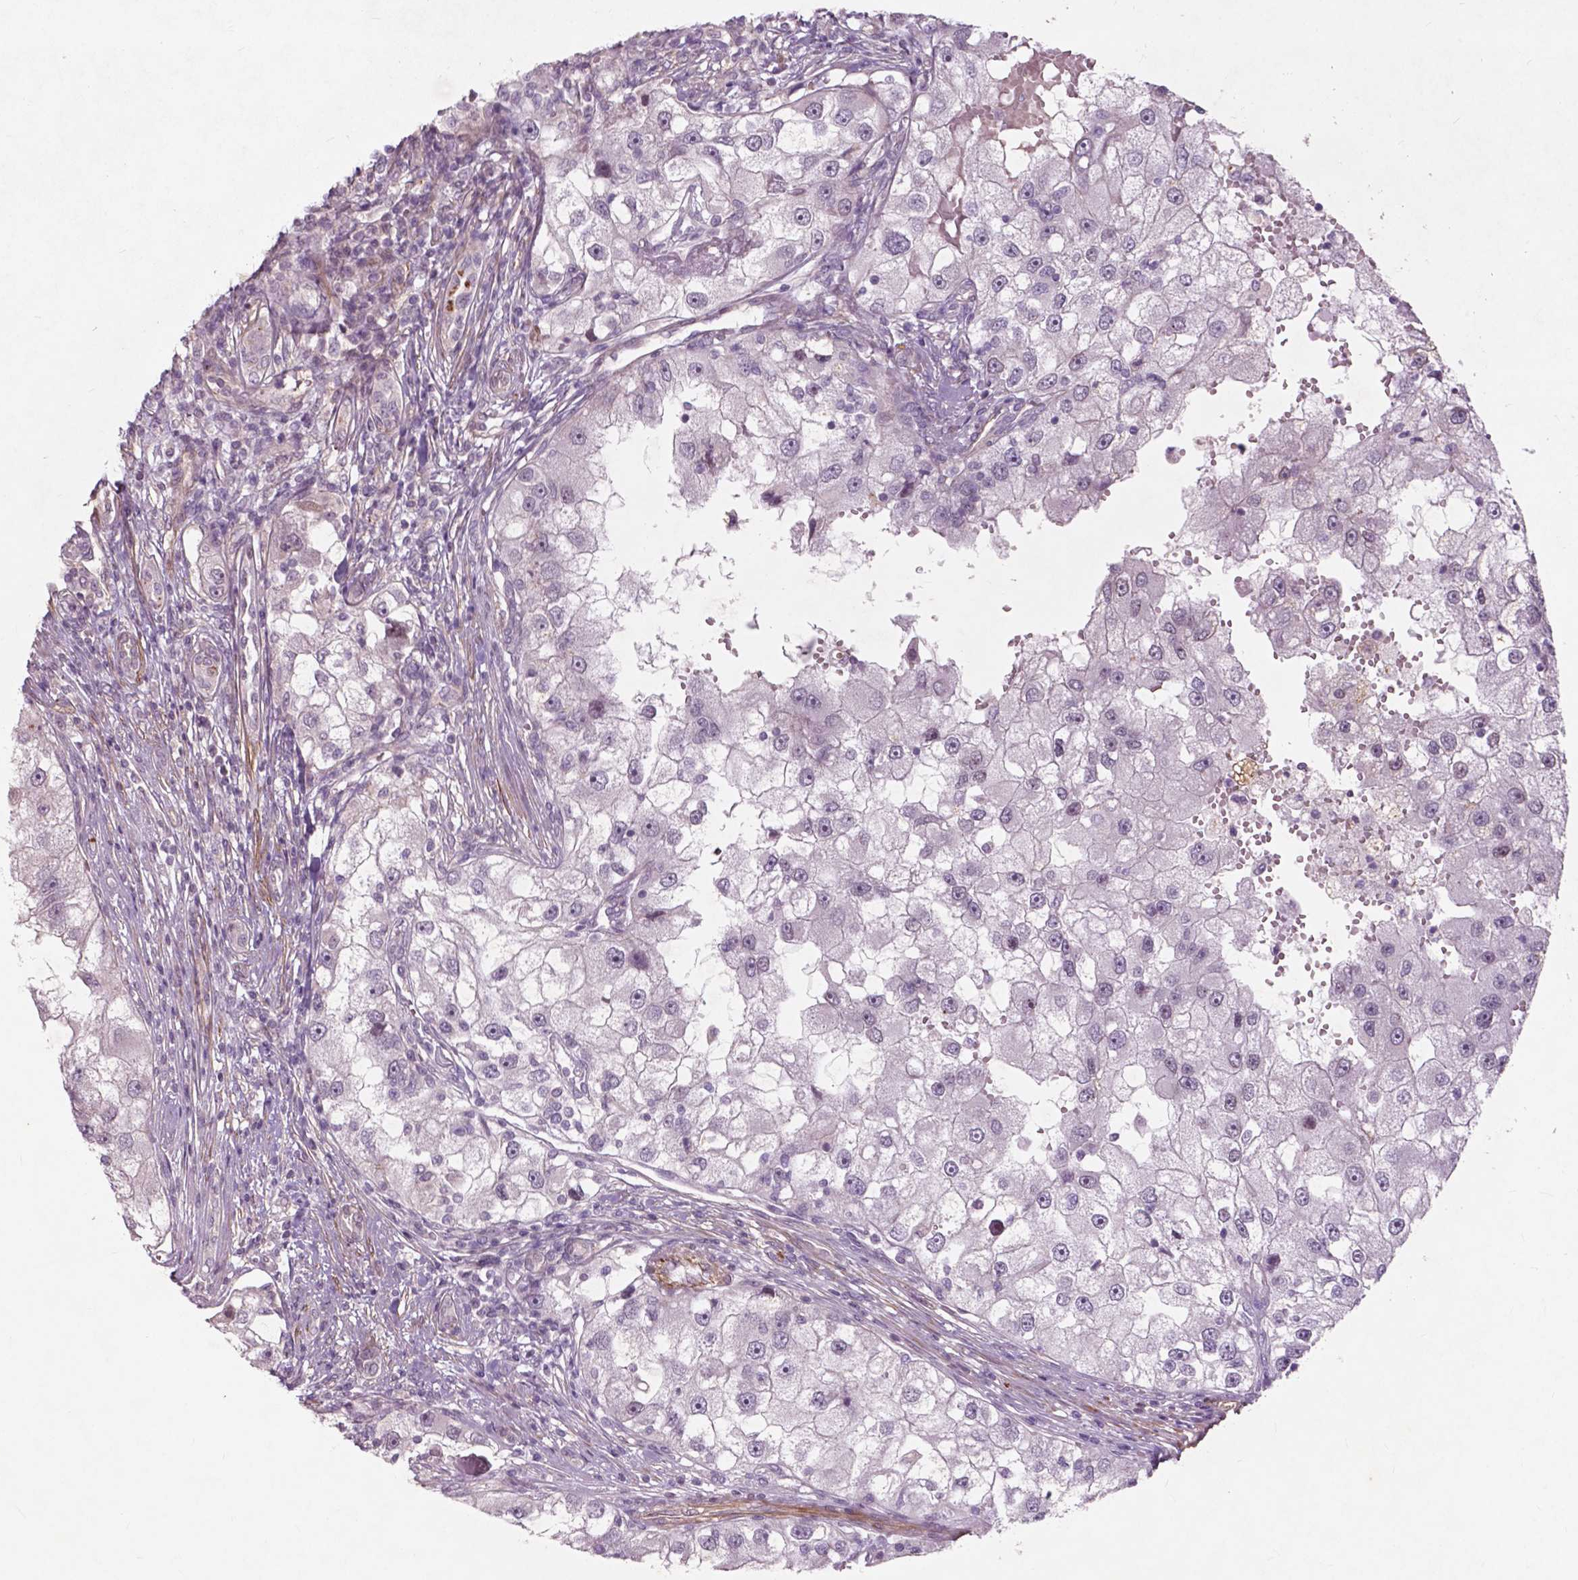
{"staining": {"intensity": "negative", "quantity": "none", "location": "none"}, "tissue": "renal cancer", "cell_type": "Tumor cells", "image_type": "cancer", "snomed": [{"axis": "morphology", "description": "Adenocarcinoma, NOS"}, {"axis": "topography", "description": "Kidney"}], "caption": "Tumor cells are negative for protein expression in human renal adenocarcinoma.", "gene": "RFPL4B", "patient": {"sex": "male", "age": 63}}